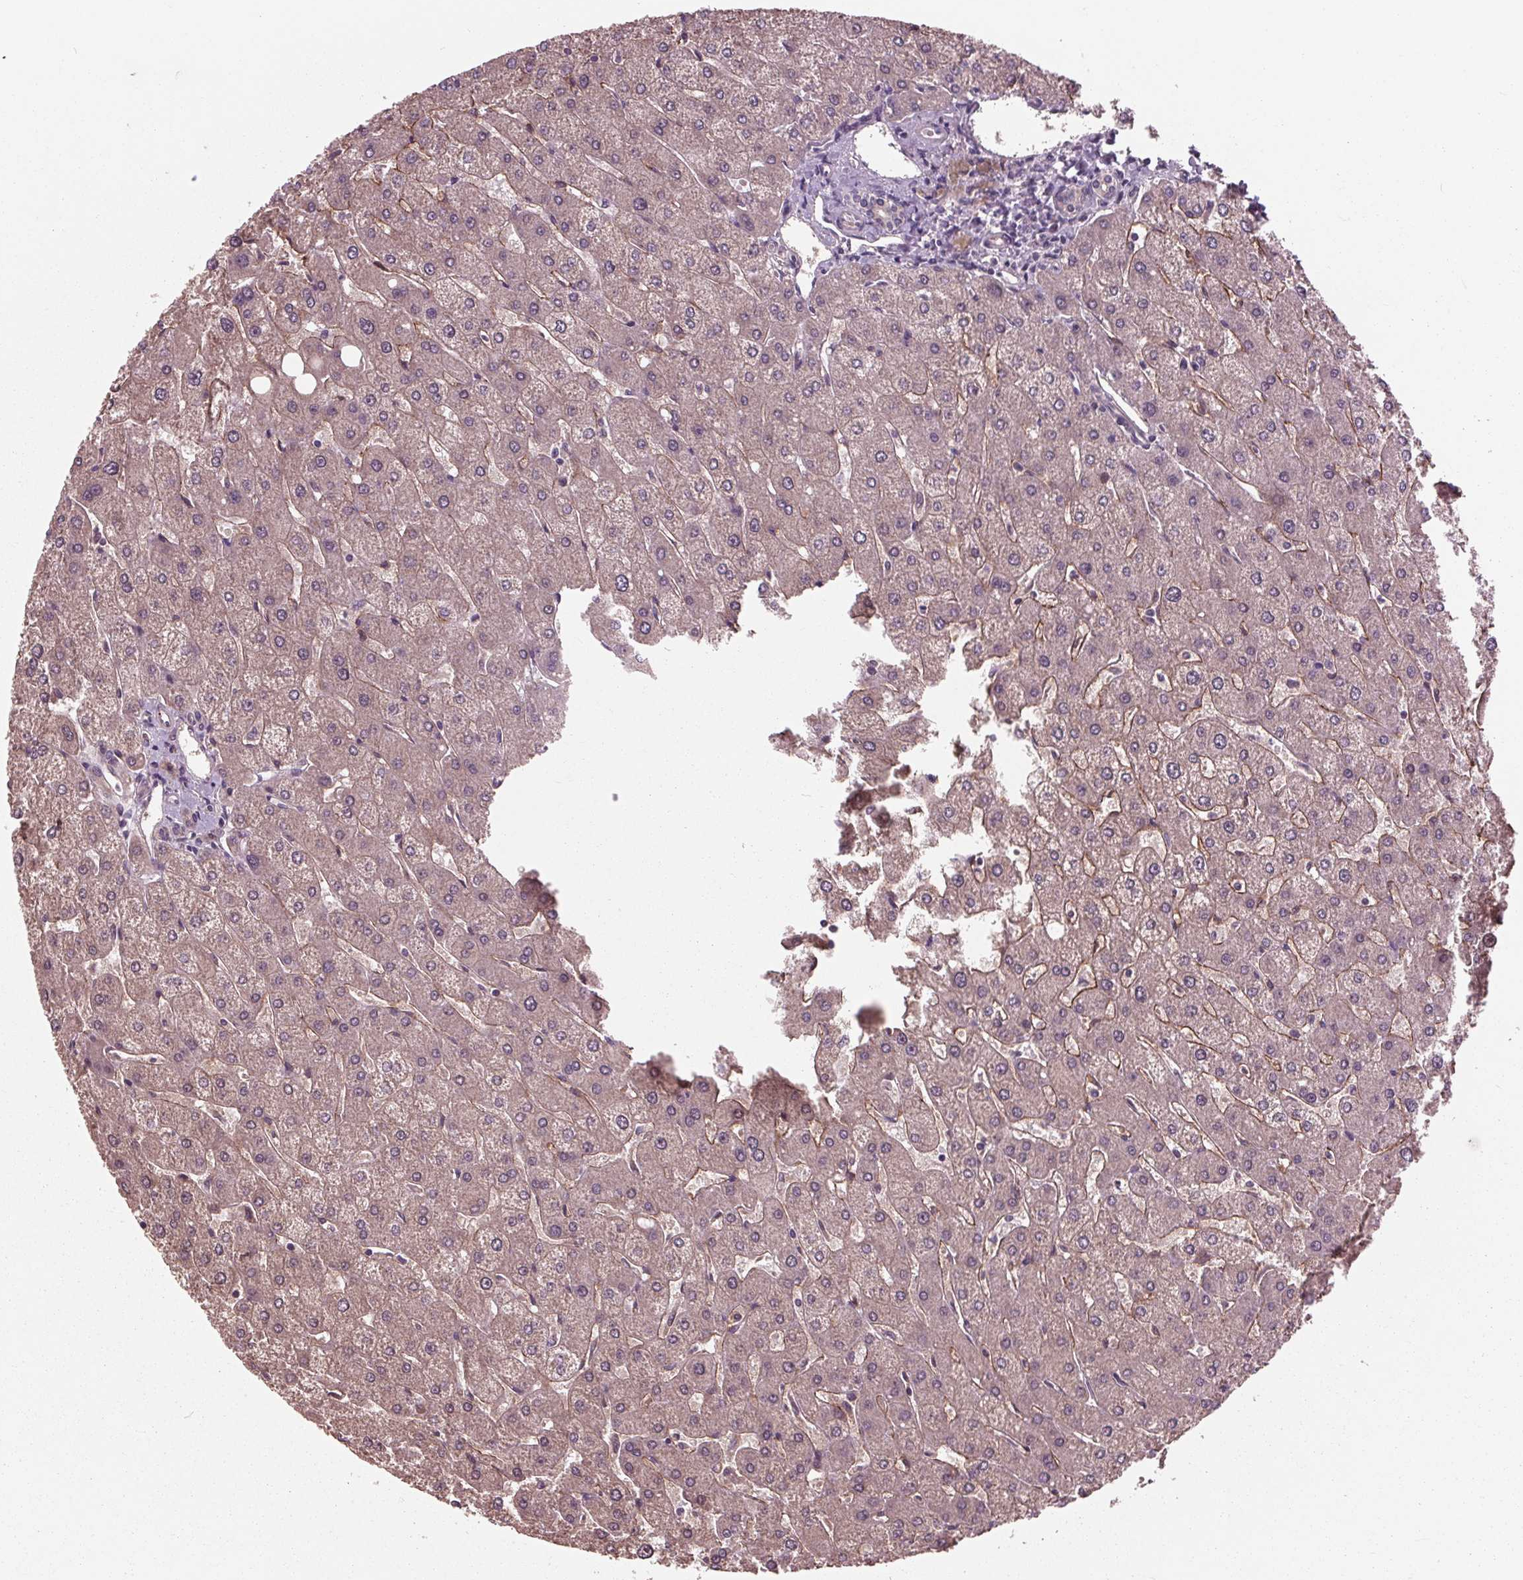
{"staining": {"intensity": "negative", "quantity": "none", "location": "none"}, "tissue": "liver", "cell_type": "Cholangiocytes", "image_type": "normal", "snomed": [{"axis": "morphology", "description": "Normal tissue, NOS"}, {"axis": "topography", "description": "Liver"}], "caption": "An immunohistochemistry (IHC) micrograph of unremarkable liver is shown. There is no staining in cholangiocytes of liver.", "gene": "MAPK8", "patient": {"sex": "male", "age": 67}}